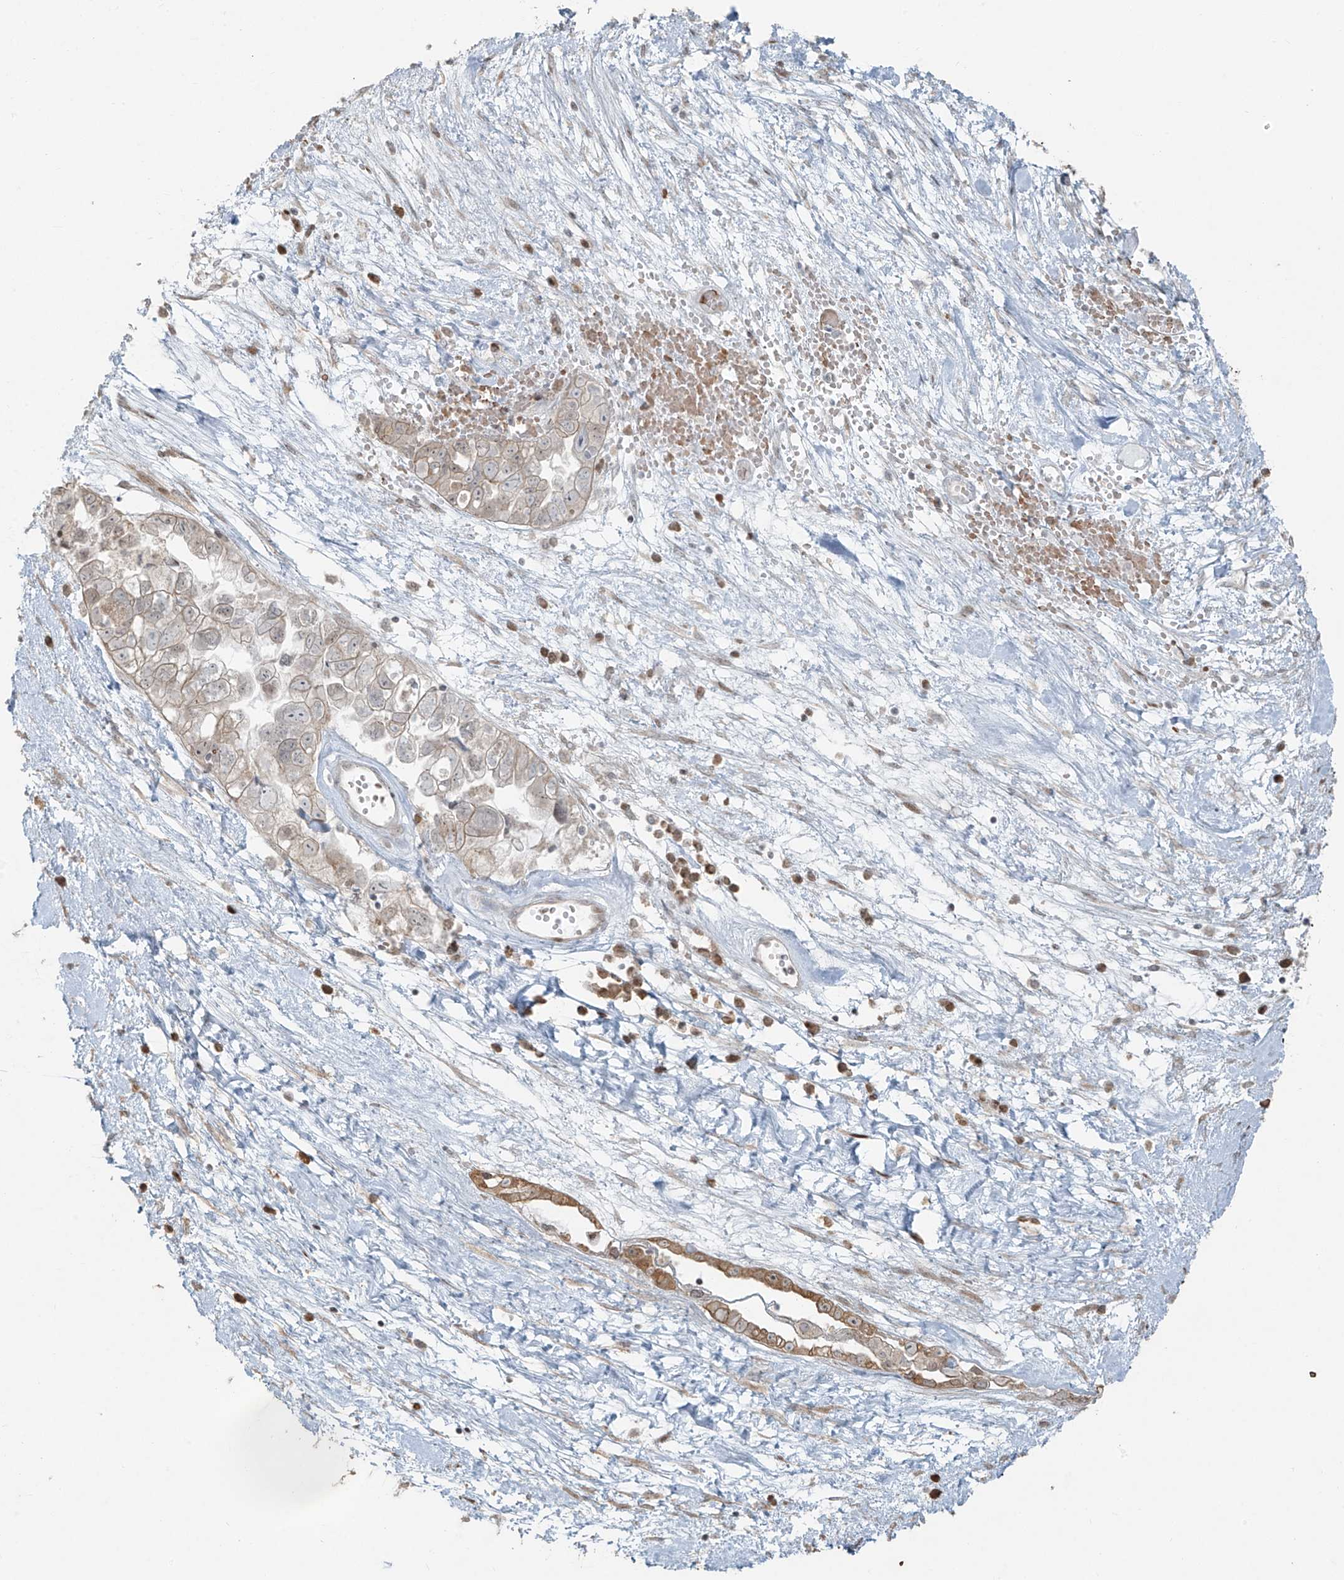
{"staining": {"intensity": "negative", "quantity": "none", "location": "none"}, "tissue": "ovarian cancer", "cell_type": "Tumor cells", "image_type": "cancer", "snomed": [{"axis": "morphology", "description": "Carcinoma, NOS"}, {"axis": "morphology", "description": "Cystadenocarcinoma, serous, NOS"}, {"axis": "topography", "description": "Ovary"}], "caption": "The IHC micrograph has no significant staining in tumor cells of ovarian cancer (serous cystadenocarcinoma) tissue.", "gene": "TTC22", "patient": {"sex": "female", "age": 69}}